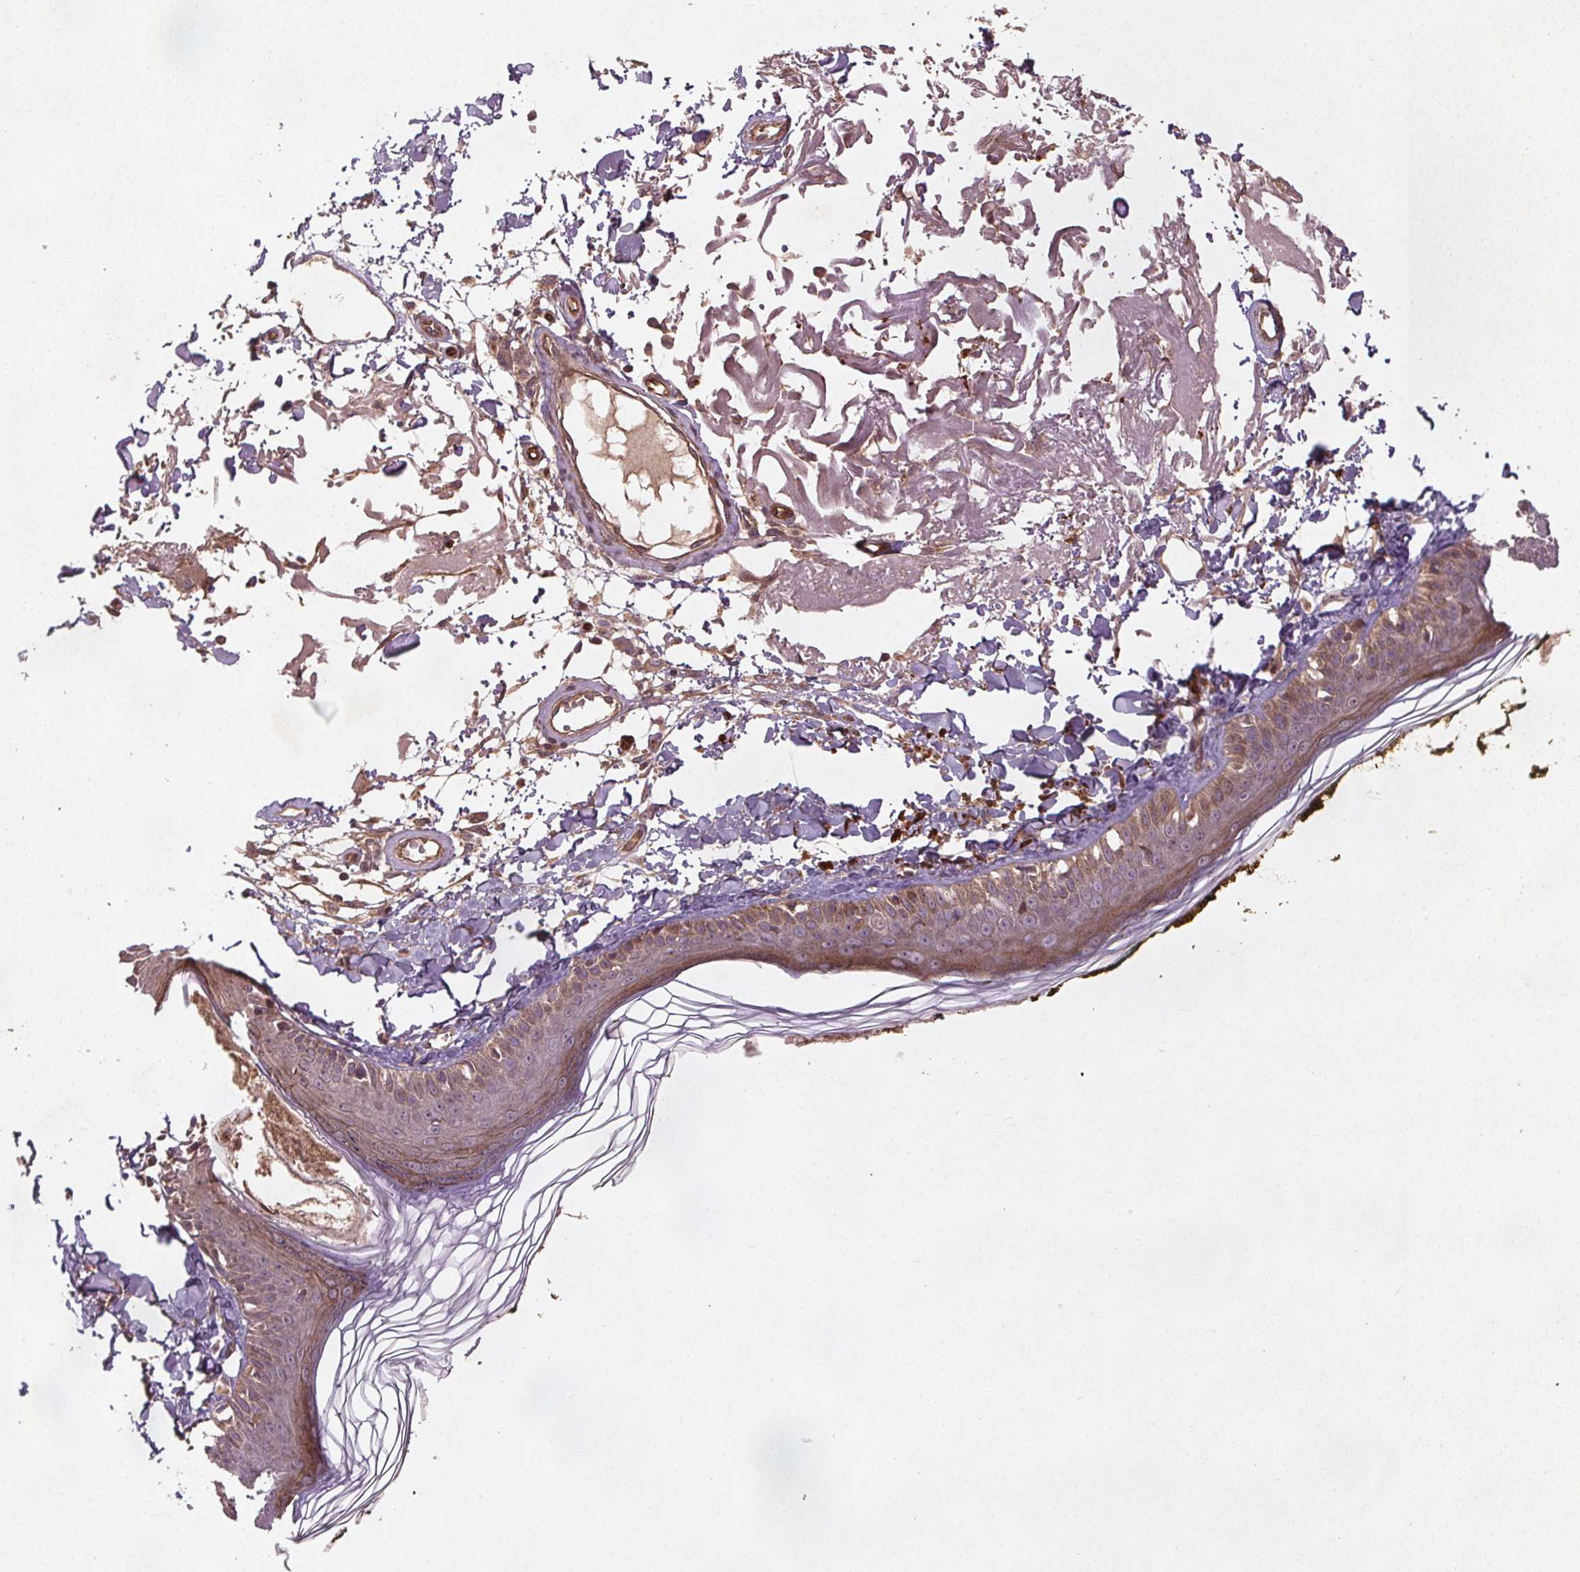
{"staining": {"intensity": "moderate", "quantity": "<25%", "location": "cytoplasmic/membranous"}, "tissue": "skin", "cell_type": "Fibroblasts", "image_type": "normal", "snomed": [{"axis": "morphology", "description": "Normal tissue, NOS"}, {"axis": "topography", "description": "Skin"}], "caption": "Immunohistochemistry (IHC) histopathology image of normal skin: skin stained using immunohistochemistry displays low levels of moderate protein expression localized specifically in the cytoplasmic/membranous of fibroblasts, appearing as a cytoplasmic/membranous brown color.", "gene": "SEC14L2", "patient": {"sex": "male", "age": 76}}